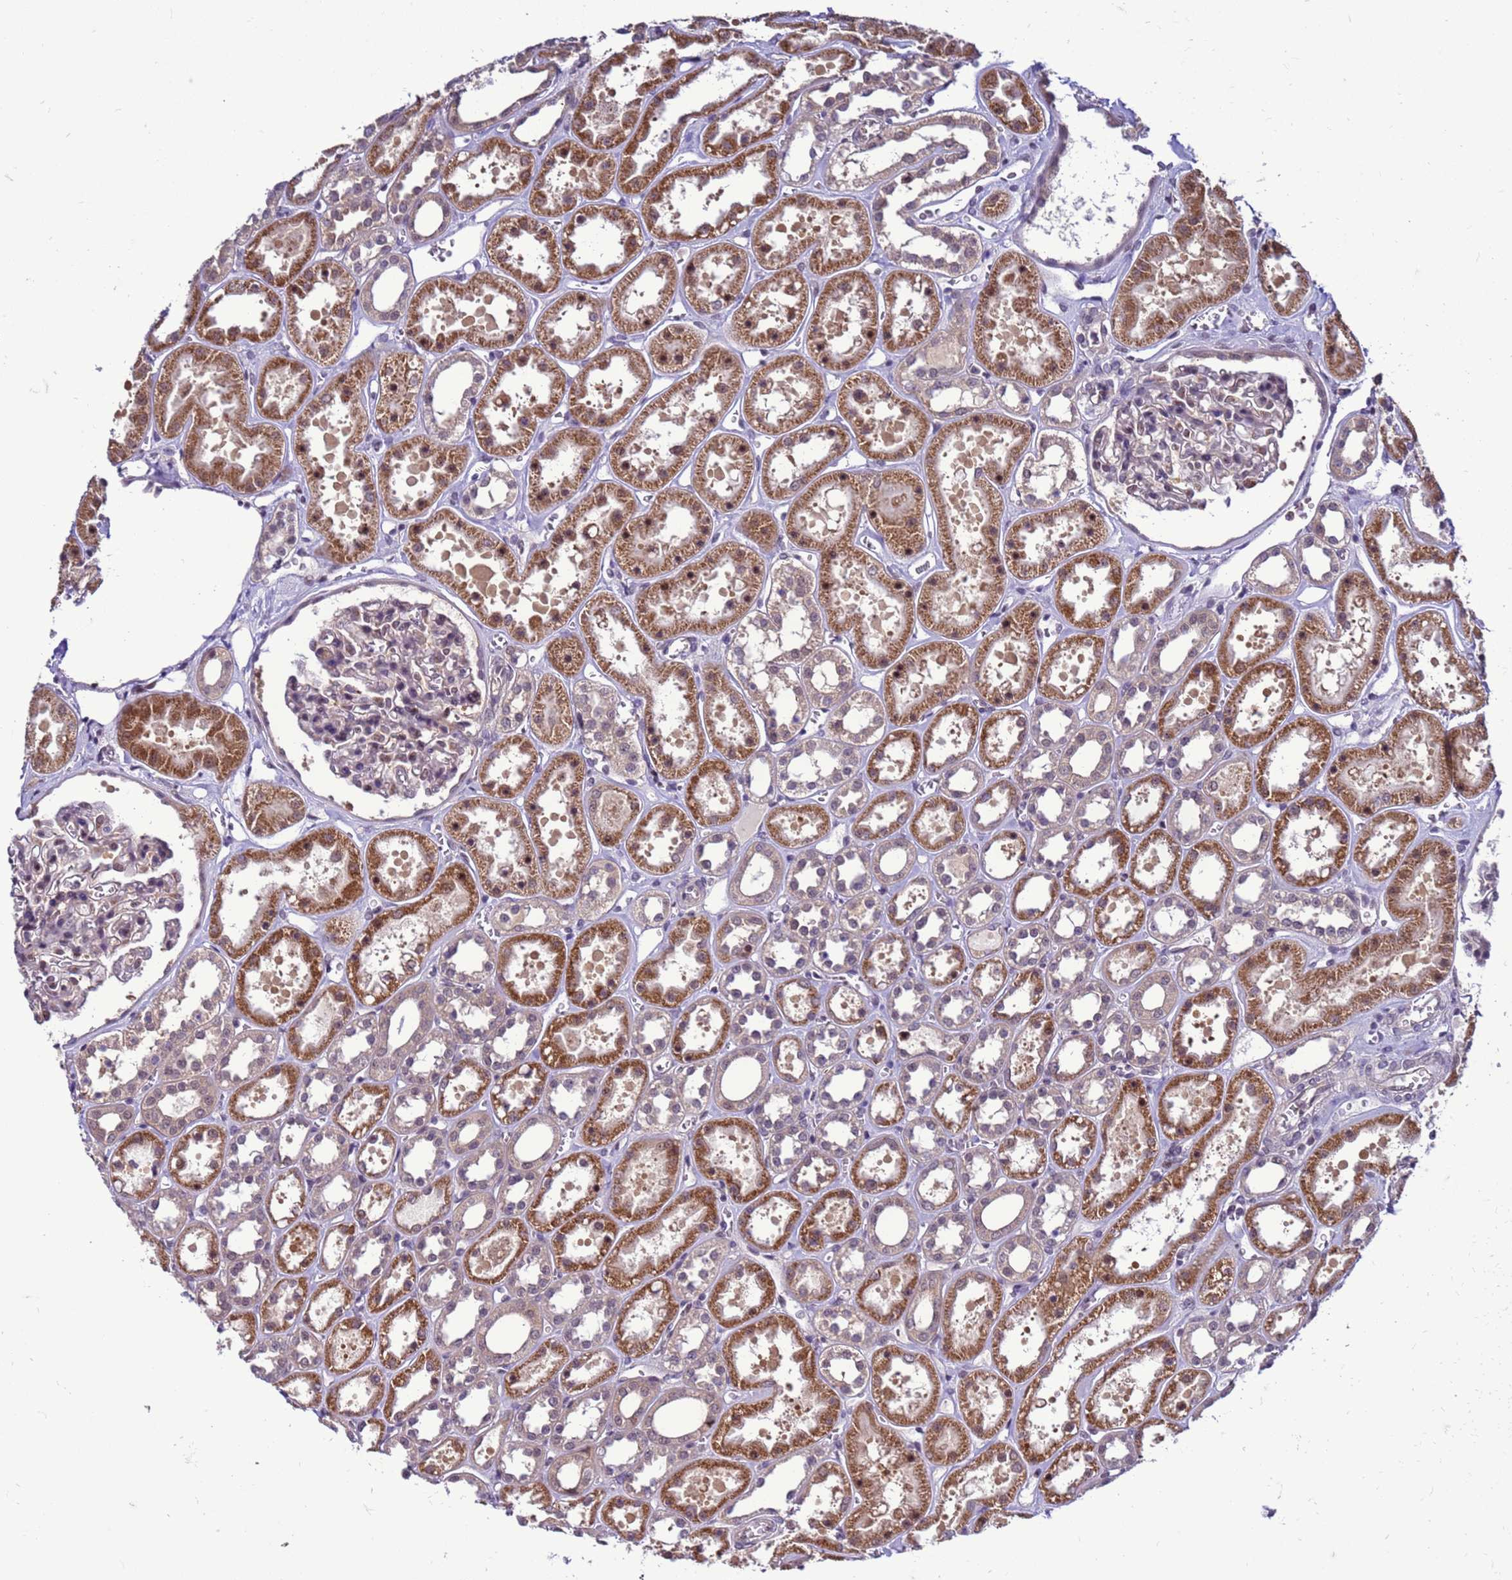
{"staining": {"intensity": "weak", "quantity": "25%-75%", "location": "cytoplasmic/membranous,nuclear"}, "tissue": "kidney", "cell_type": "Cells in glomeruli", "image_type": "normal", "snomed": [{"axis": "morphology", "description": "Normal tissue, NOS"}, {"axis": "topography", "description": "Kidney"}], "caption": "Kidney stained for a protein (brown) demonstrates weak cytoplasmic/membranous,nuclear positive positivity in about 25%-75% of cells in glomeruli.", "gene": "GEN1", "patient": {"sex": "female", "age": 41}}